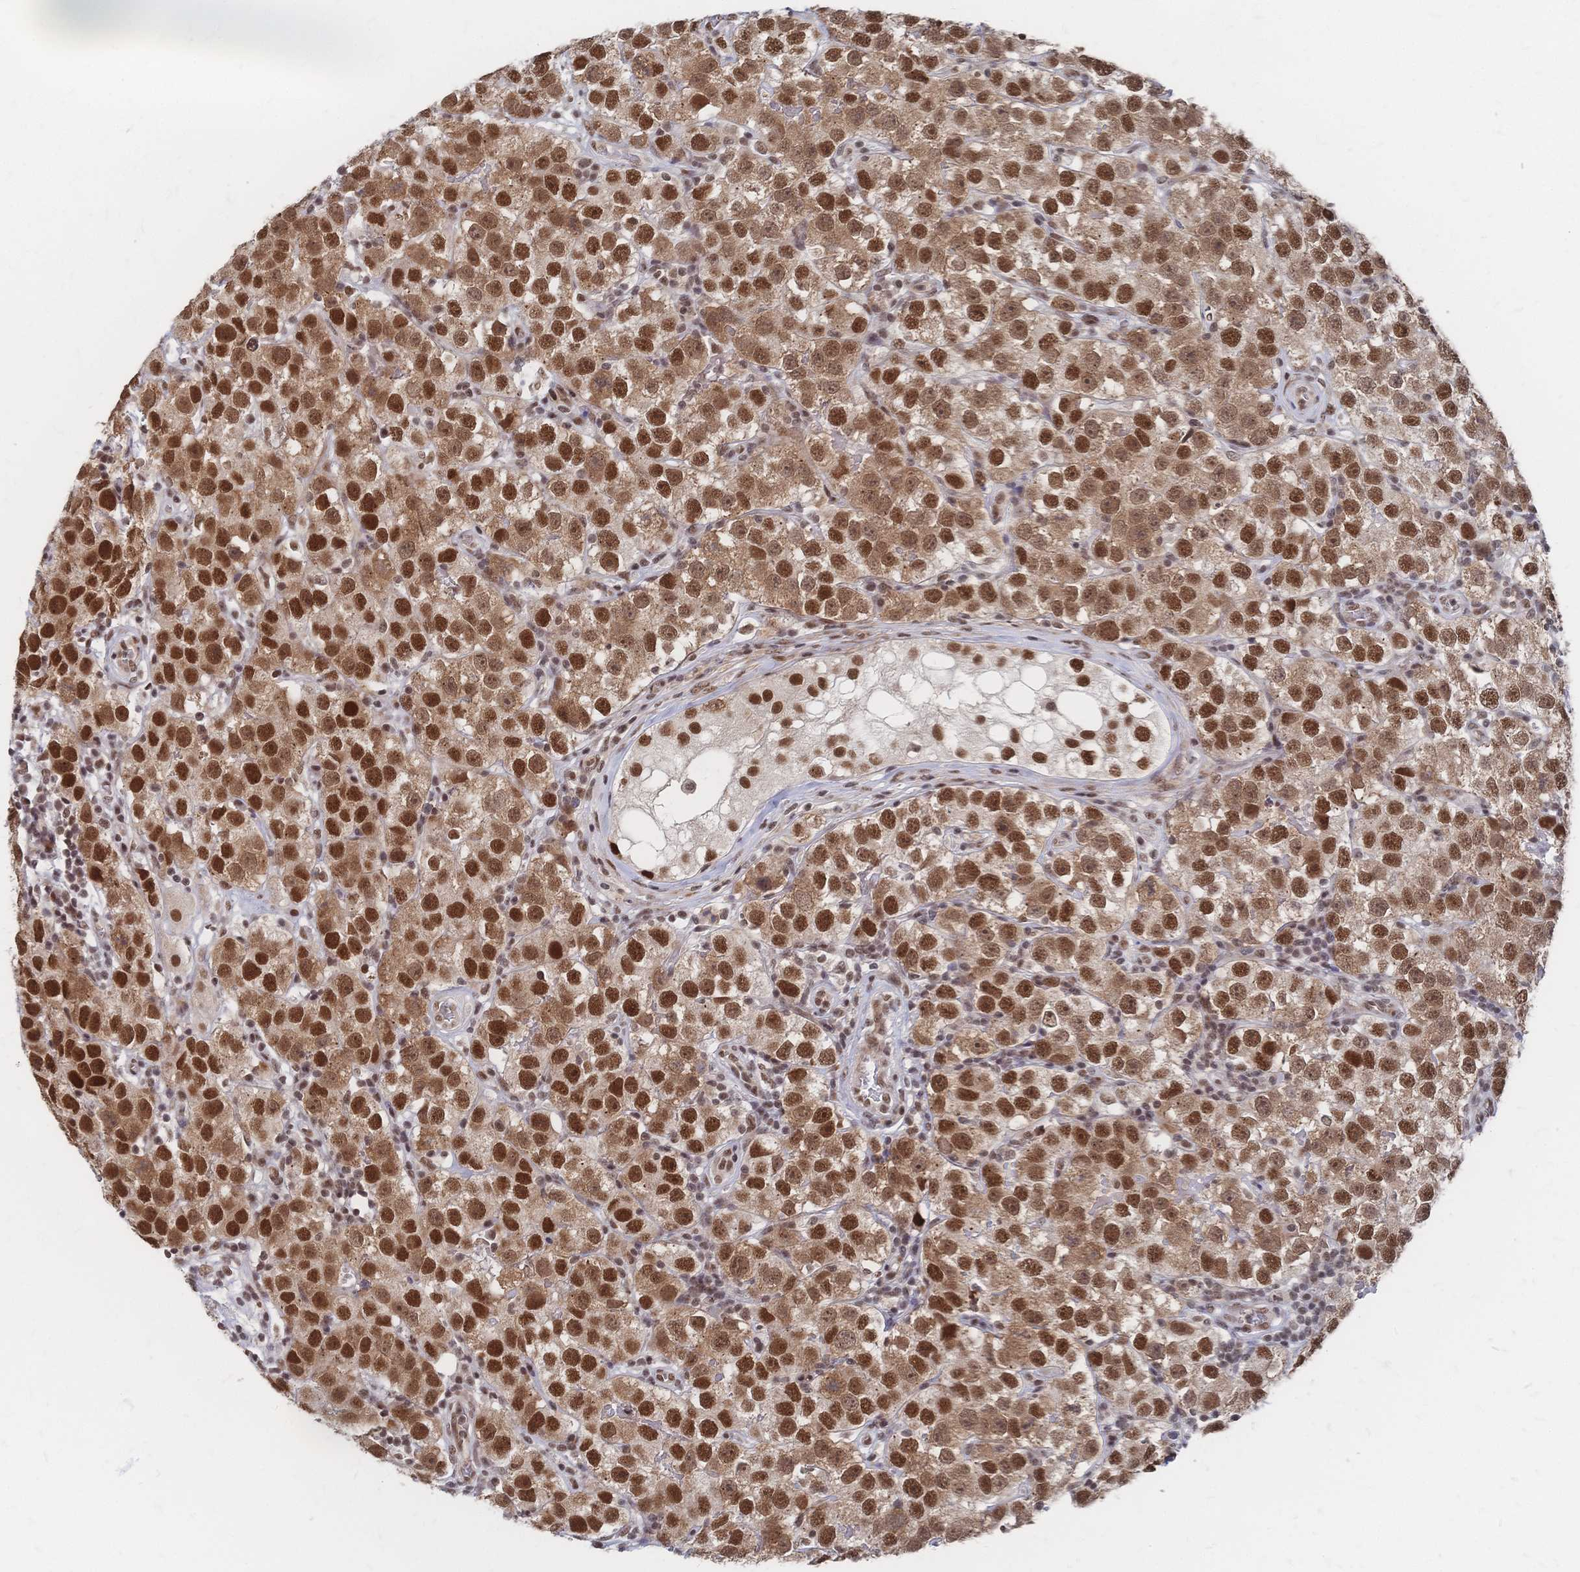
{"staining": {"intensity": "strong", "quantity": ">75%", "location": "nuclear"}, "tissue": "testis cancer", "cell_type": "Tumor cells", "image_type": "cancer", "snomed": [{"axis": "morphology", "description": "Seminoma, NOS"}, {"axis": "topography", "description": "Testis"}], "caption": "Tumor cells display strong nuclear positivity in approximately >75% of cells in seminoma (testis).", "gene": "NELFA", "patient": {"sex": "male", "age": 34}}